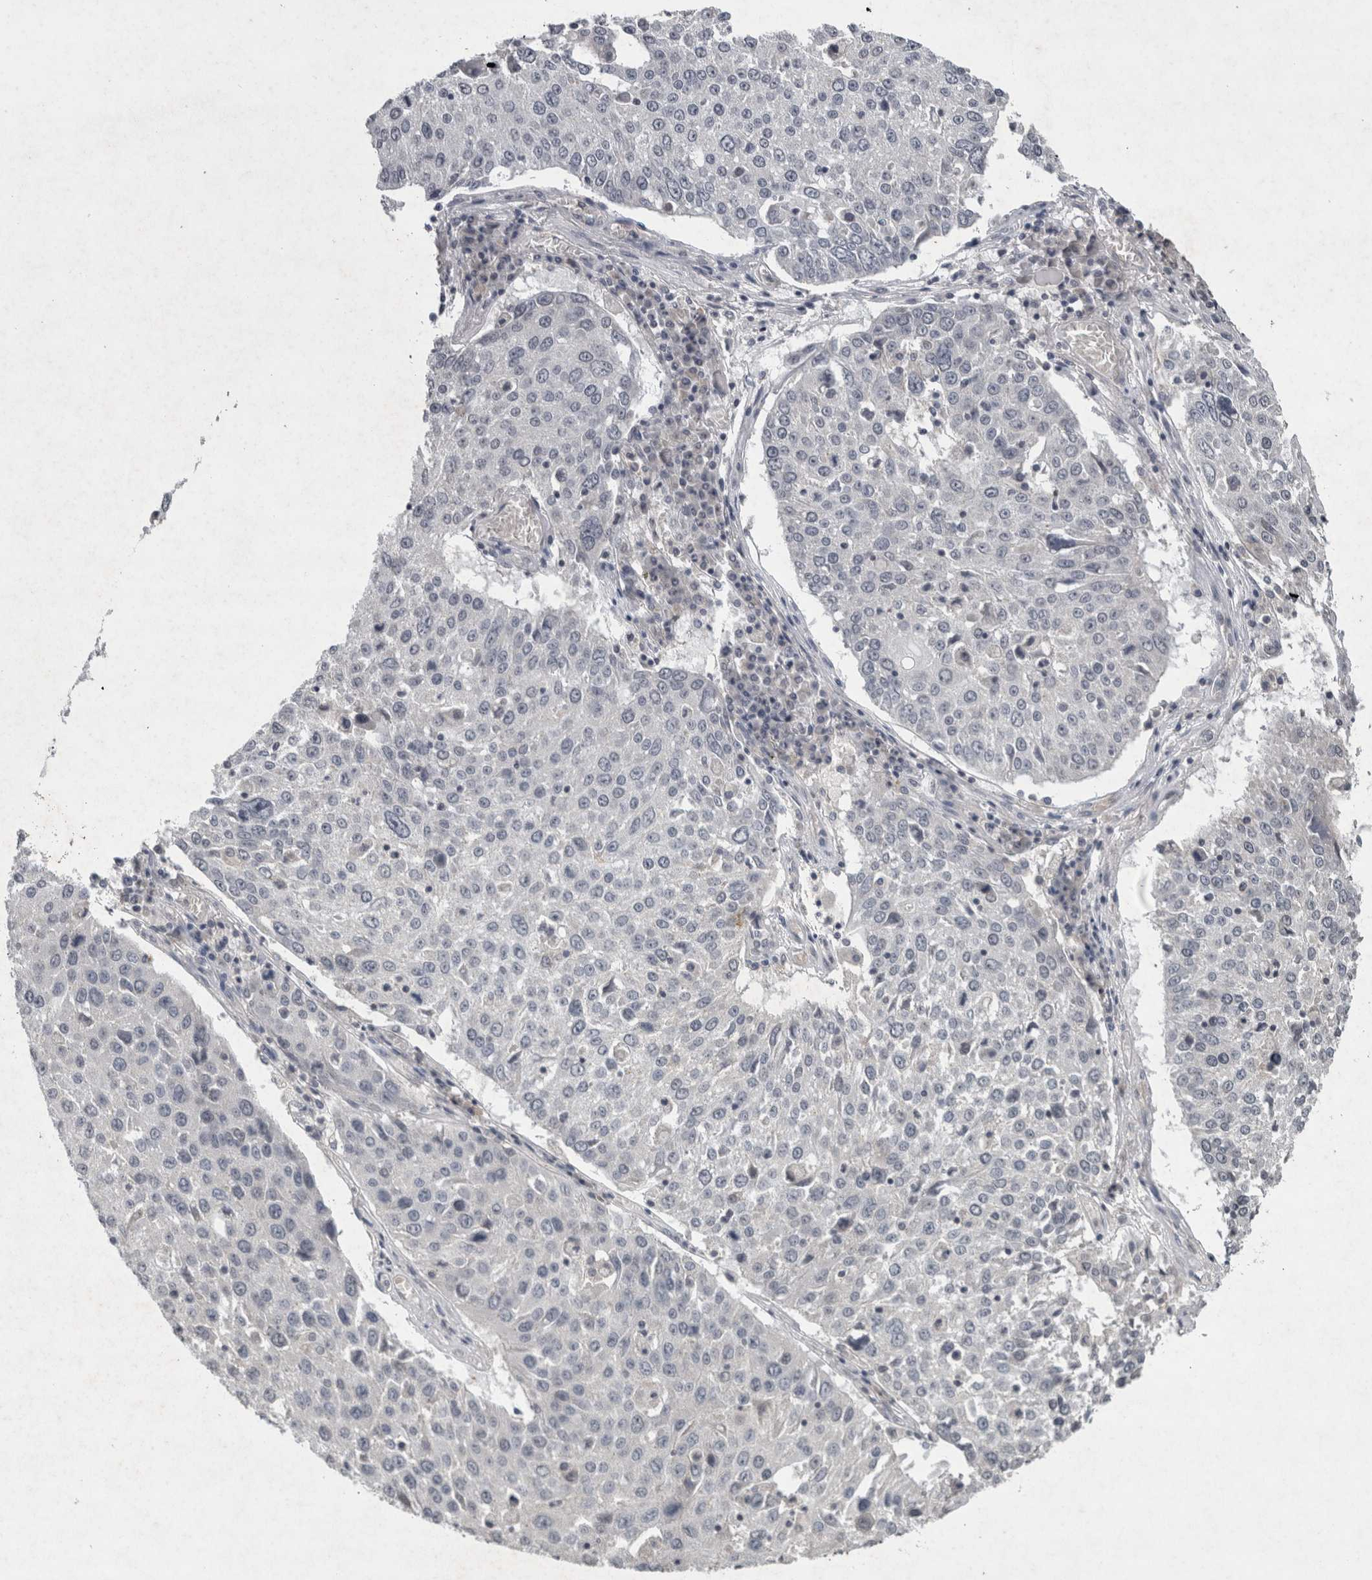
{"staining": {"intensity": "negative", "quantity": "none", "location": "none"}, "tissue": "lung cancer", "cell_type": "Tumor cells", "image_type": "cancer", "snomed": [{"axis": "morphology", "description": "Squamous cell carcinoma, NOS"}, {"axis": "topography", "description": "Lung"}], "caption": "Immunohistochemistry micrograph of human lung cancer (squamous cell carcinoma) stained for a protein (brown), which displays no expression in tumor cells.", "gene": "WNT7A", "patient": {"sex": "male", "age": 65}}